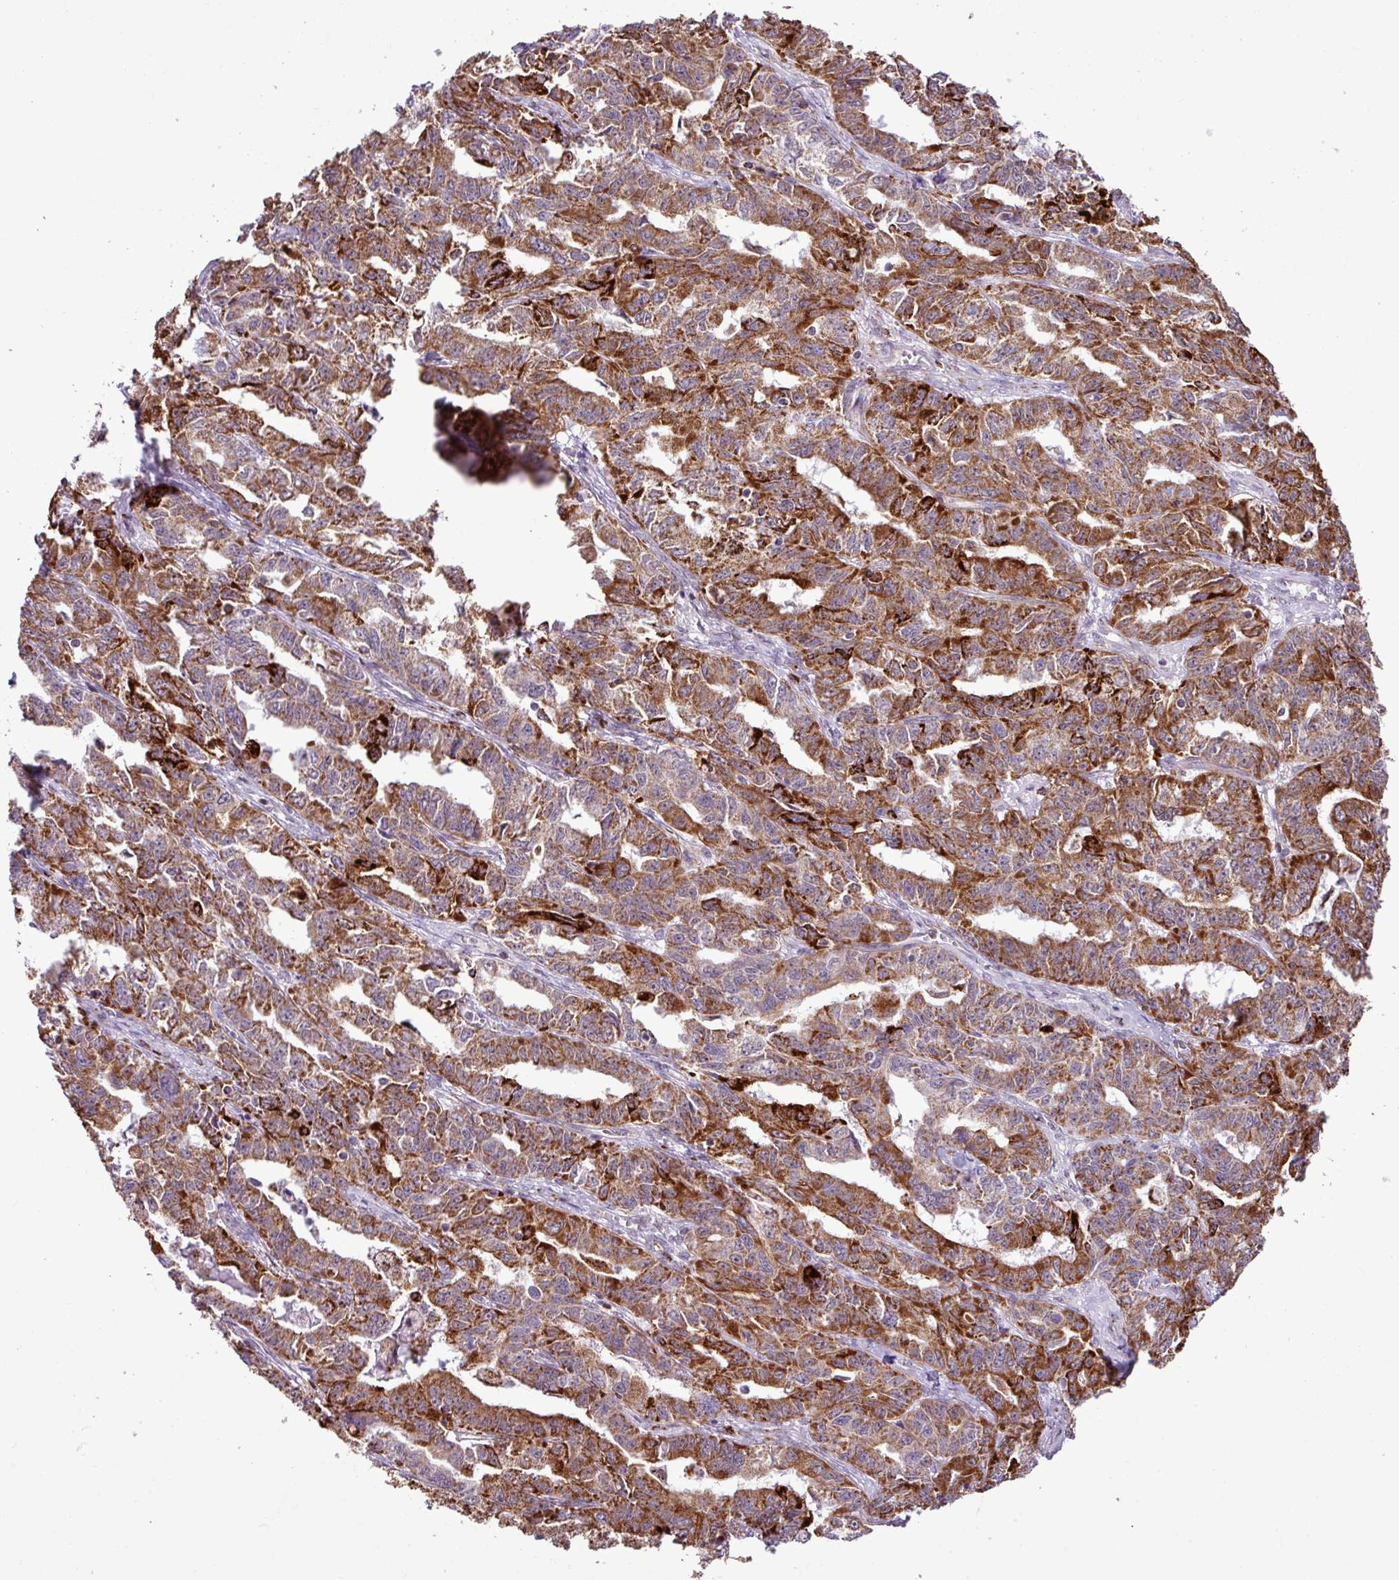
{"staining": {"intensity": "strong", "quantity": "25%-75%", "location": "cytoplasmic/membranous"}, "tissue": "ovarian cancer", "cell_type": "Tumor cells", "image_type": "cancer", "snomed": [{"axis": "morphology", "description": "Adenocarcinoma, NOS"}, {"axis": "morphology", "description": "Carcinoma, endometroid"}, {"axis": "topography", "description": "Ovary"}], "caption": "Brown immunohistochemical staining in human adenocarcinoma (ovarian) displays strong cytoplasmic/membranous expression in approximately 25%-75% of tumor cells.", "gene": "SGPP1", "patient": {"sex": "female", "age": 72}}